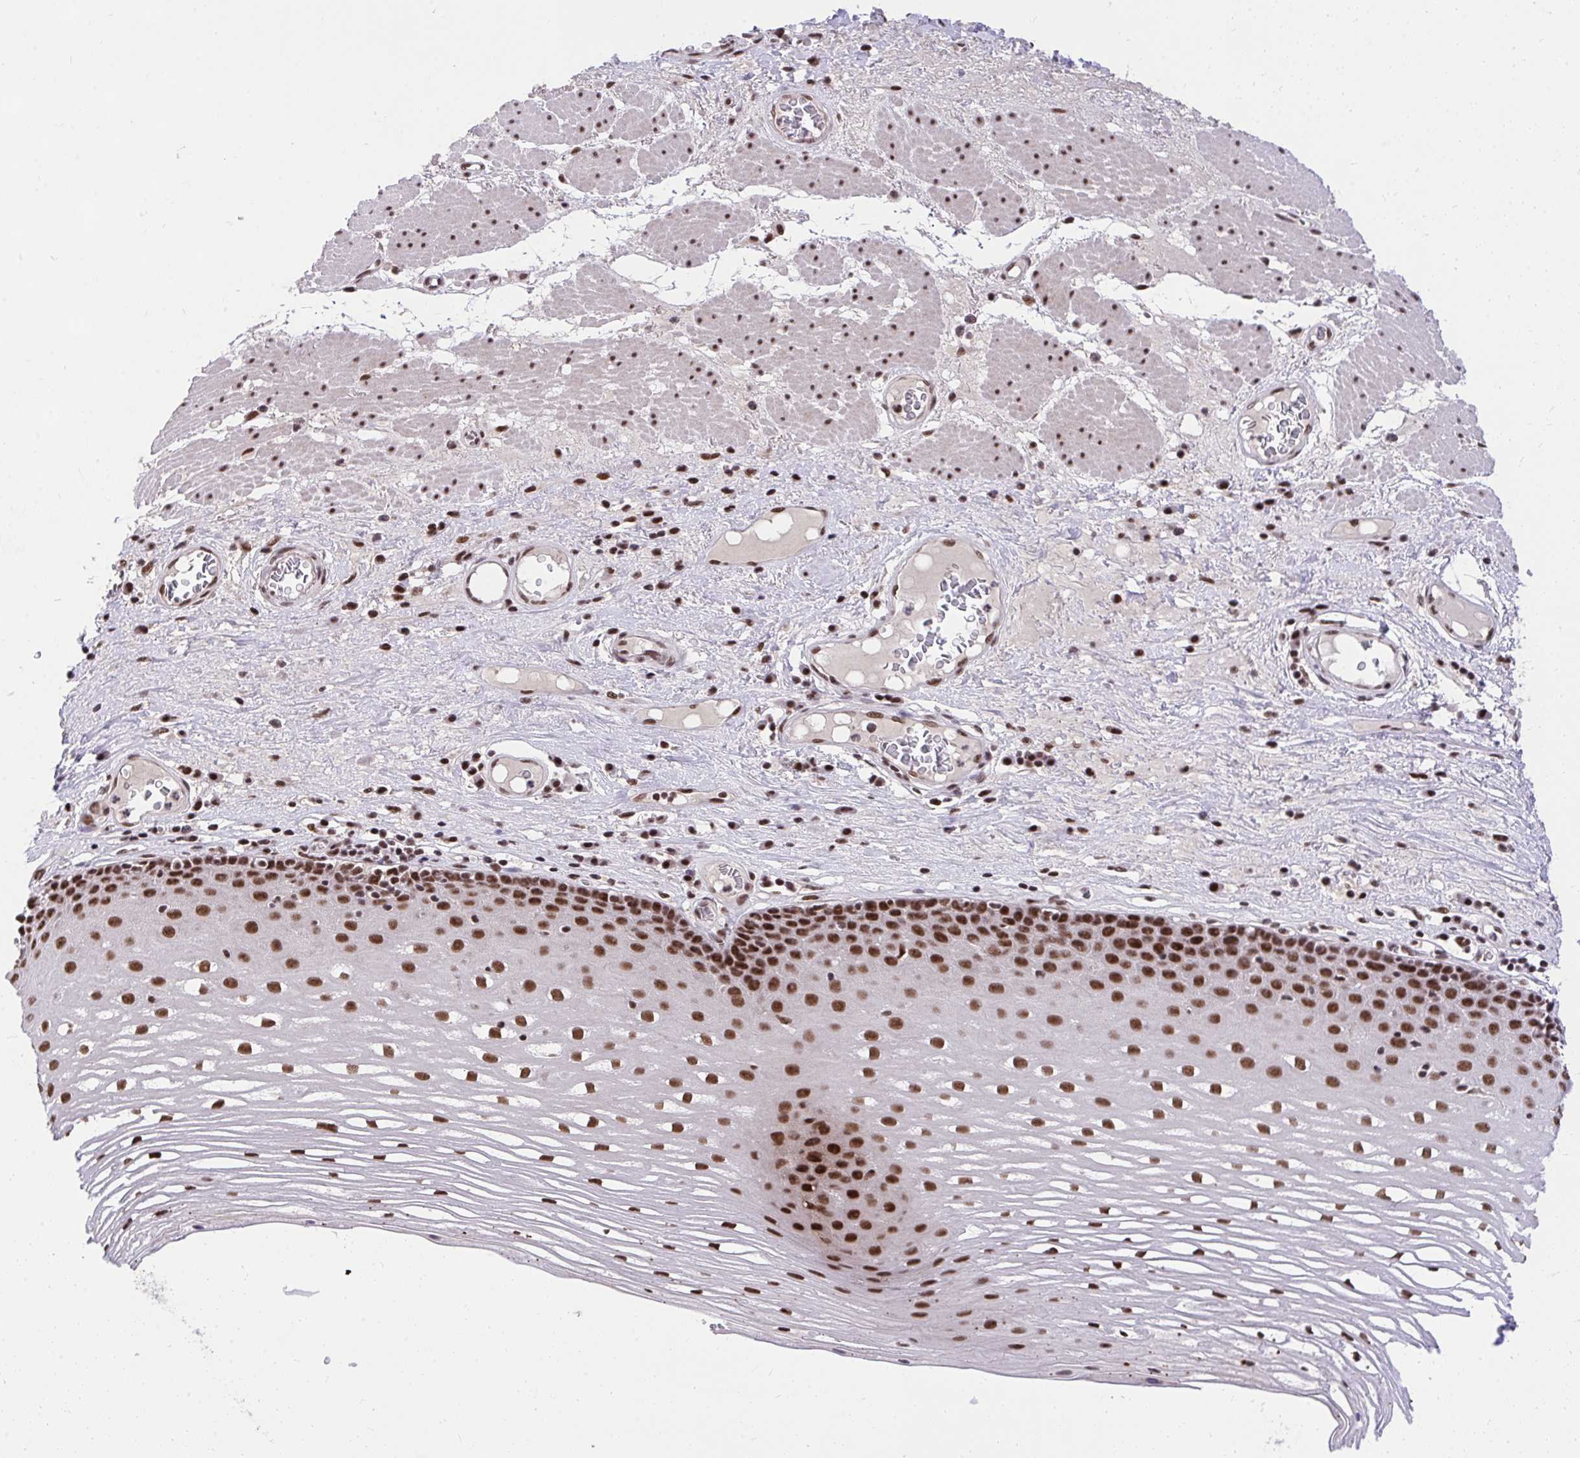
{"staining": {"intensity": "strong", "quantity": ">75%", "location": "nuclear"}, "tissue": "esophagus", "cell_type": "Squamous epithelial cells", "image_type": "normal", "snomed": [{"axis": "morphology", "description": "Normal tissue, NOS"}, {"axis": "topography", "description": "Esophagus"}], "caption": "Unremarkable esophagus reveals strong nuclear positivity in about >75% of squamous epithelial cells The staining was performed using DAB (3,3'-diaminobenzidine), with brown indicating positive protein expression. Nuclei are stained blue with hematoxylin..", "gene": "SYNE4", "patient": {"sex": "male", "age": 62}}